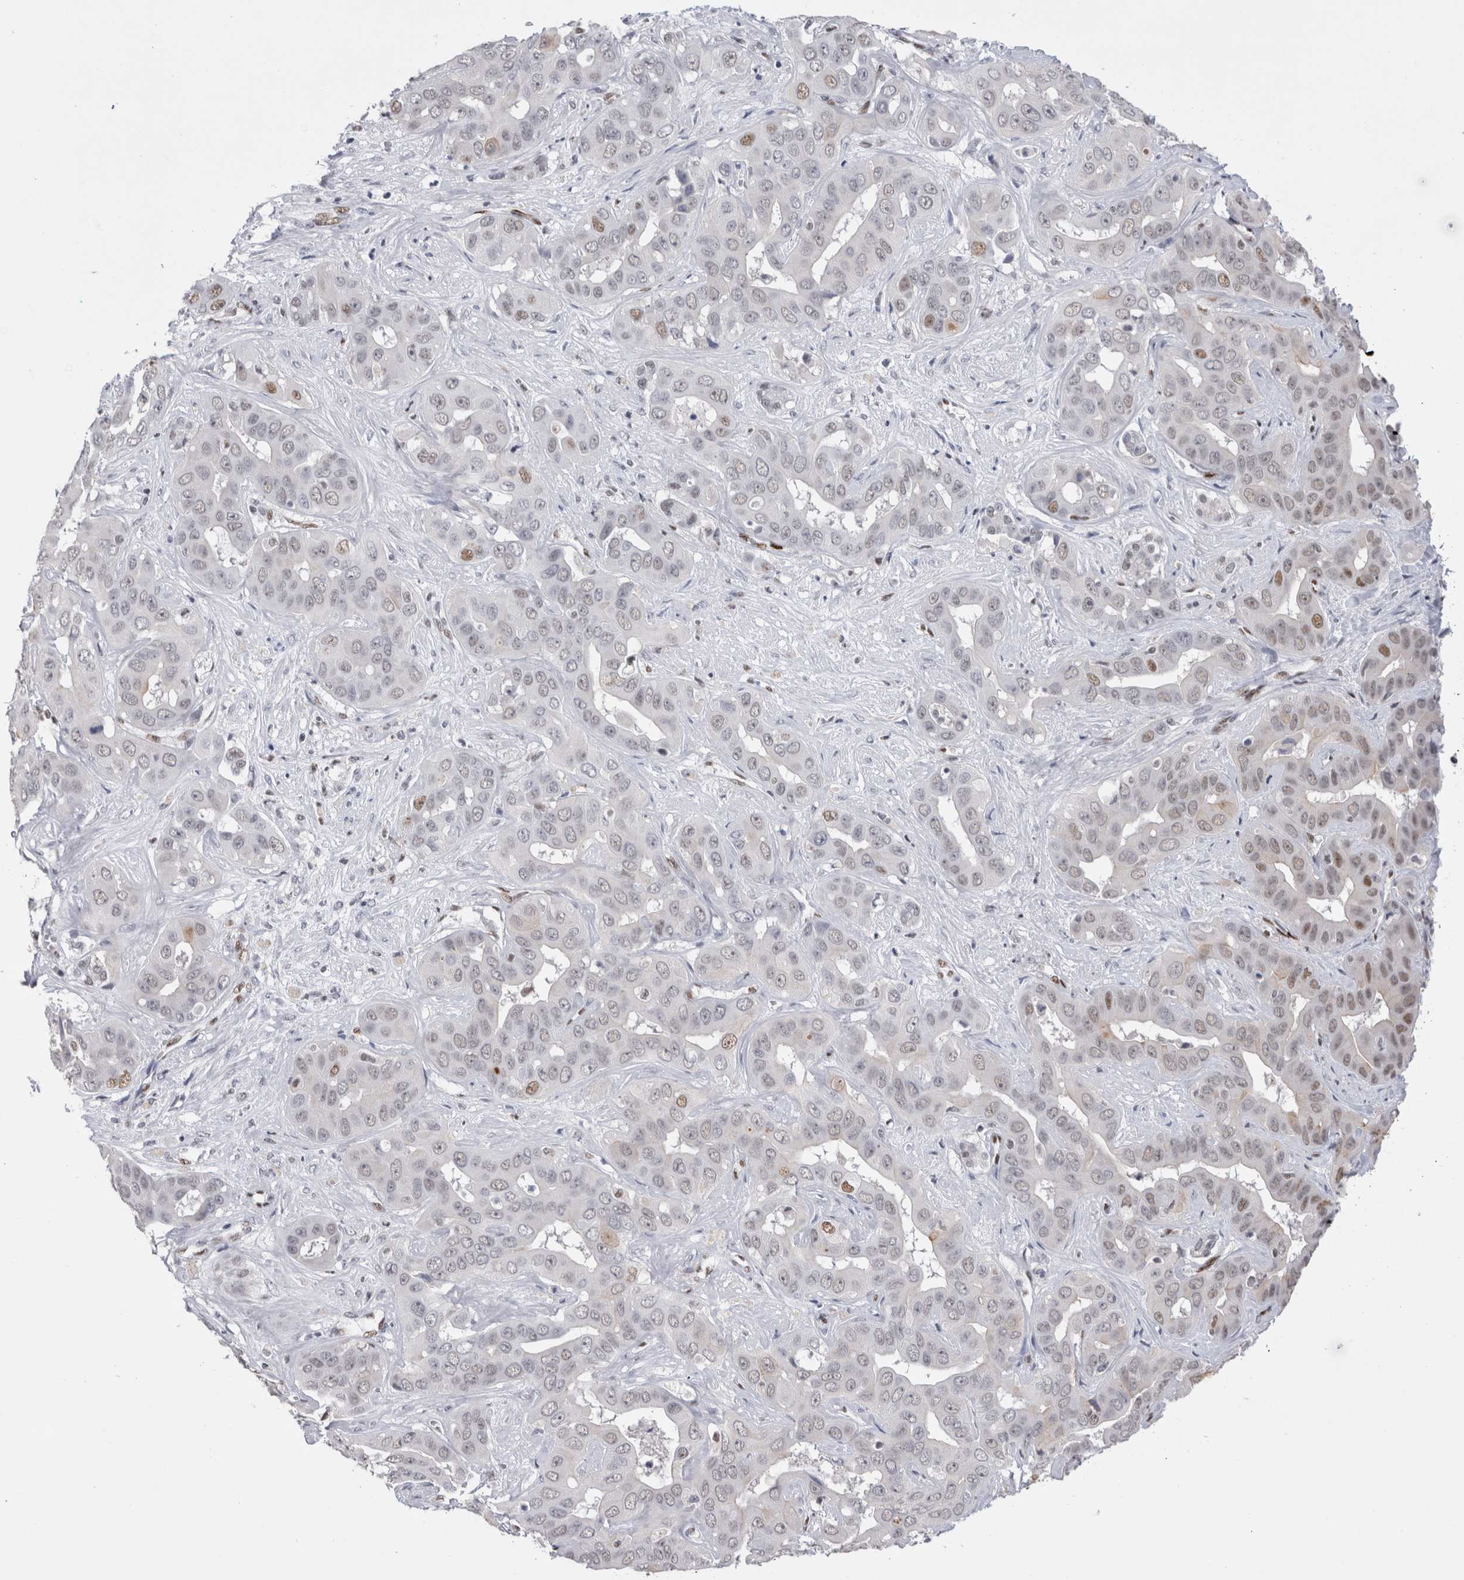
{"staining": {"intensity": "moderate", "quantity": "<25%", "location": "nuclear"}, "tissue": "liver cancer", "cell_type": "Tumor cells", "image_type": "cancer", "snomed": [{"axis": "morphology", "description": "Cholangiocarcinoma"}, {"axis": "topography", "description": "Liver"}], "caption": "This is an image of immunohistochemistry staining of liver cholangiocarcinoma, which shows moderate expression in the nuclear of tumor cells.", "gene": "RBM6", "patient": {"sex": "female", "age": 52}}